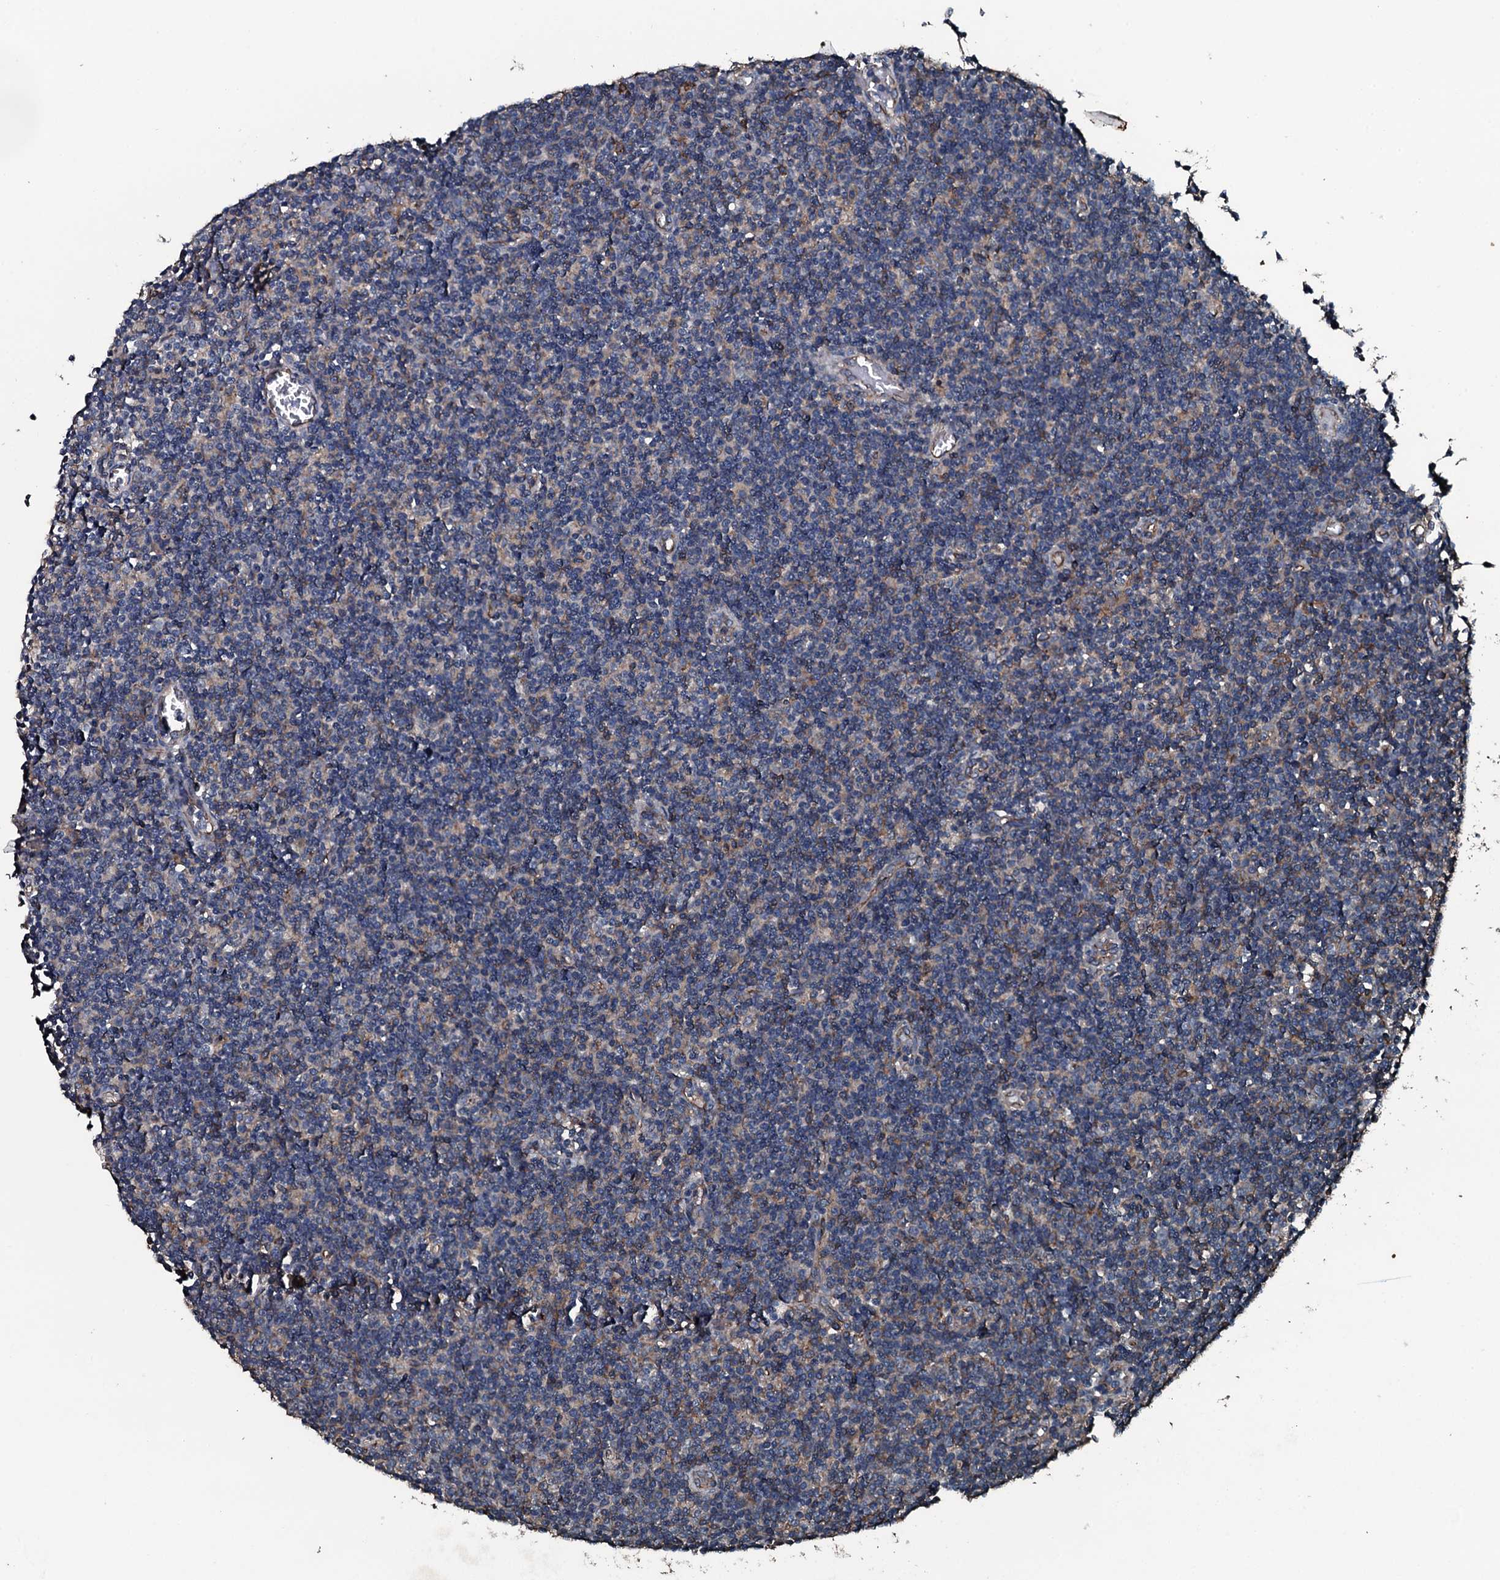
{"staining": {"intensity": "weak", "quantity": "<25%", "location": "cytoplasmic/membranous"}, "tissue": "lymph node", "cell_type": "Germinal center cells", "image_type": "normal", "snomed": [{"axis": "morphology", "description": "Normal tissue, NOS"}, {"axis": "topography", "description": "Lymph node"}], "caption": "Lymph node was stained to show a protein in brown. There is no significant positivity in germinal center cells. The staining is performed using DAB (3,3'-diaminobenzidine) brown chromogen with nuclei counter-stained in using hematoxylin.", "gene": "SLC25A38", "patient": {"sex": "female", "age": 55}}